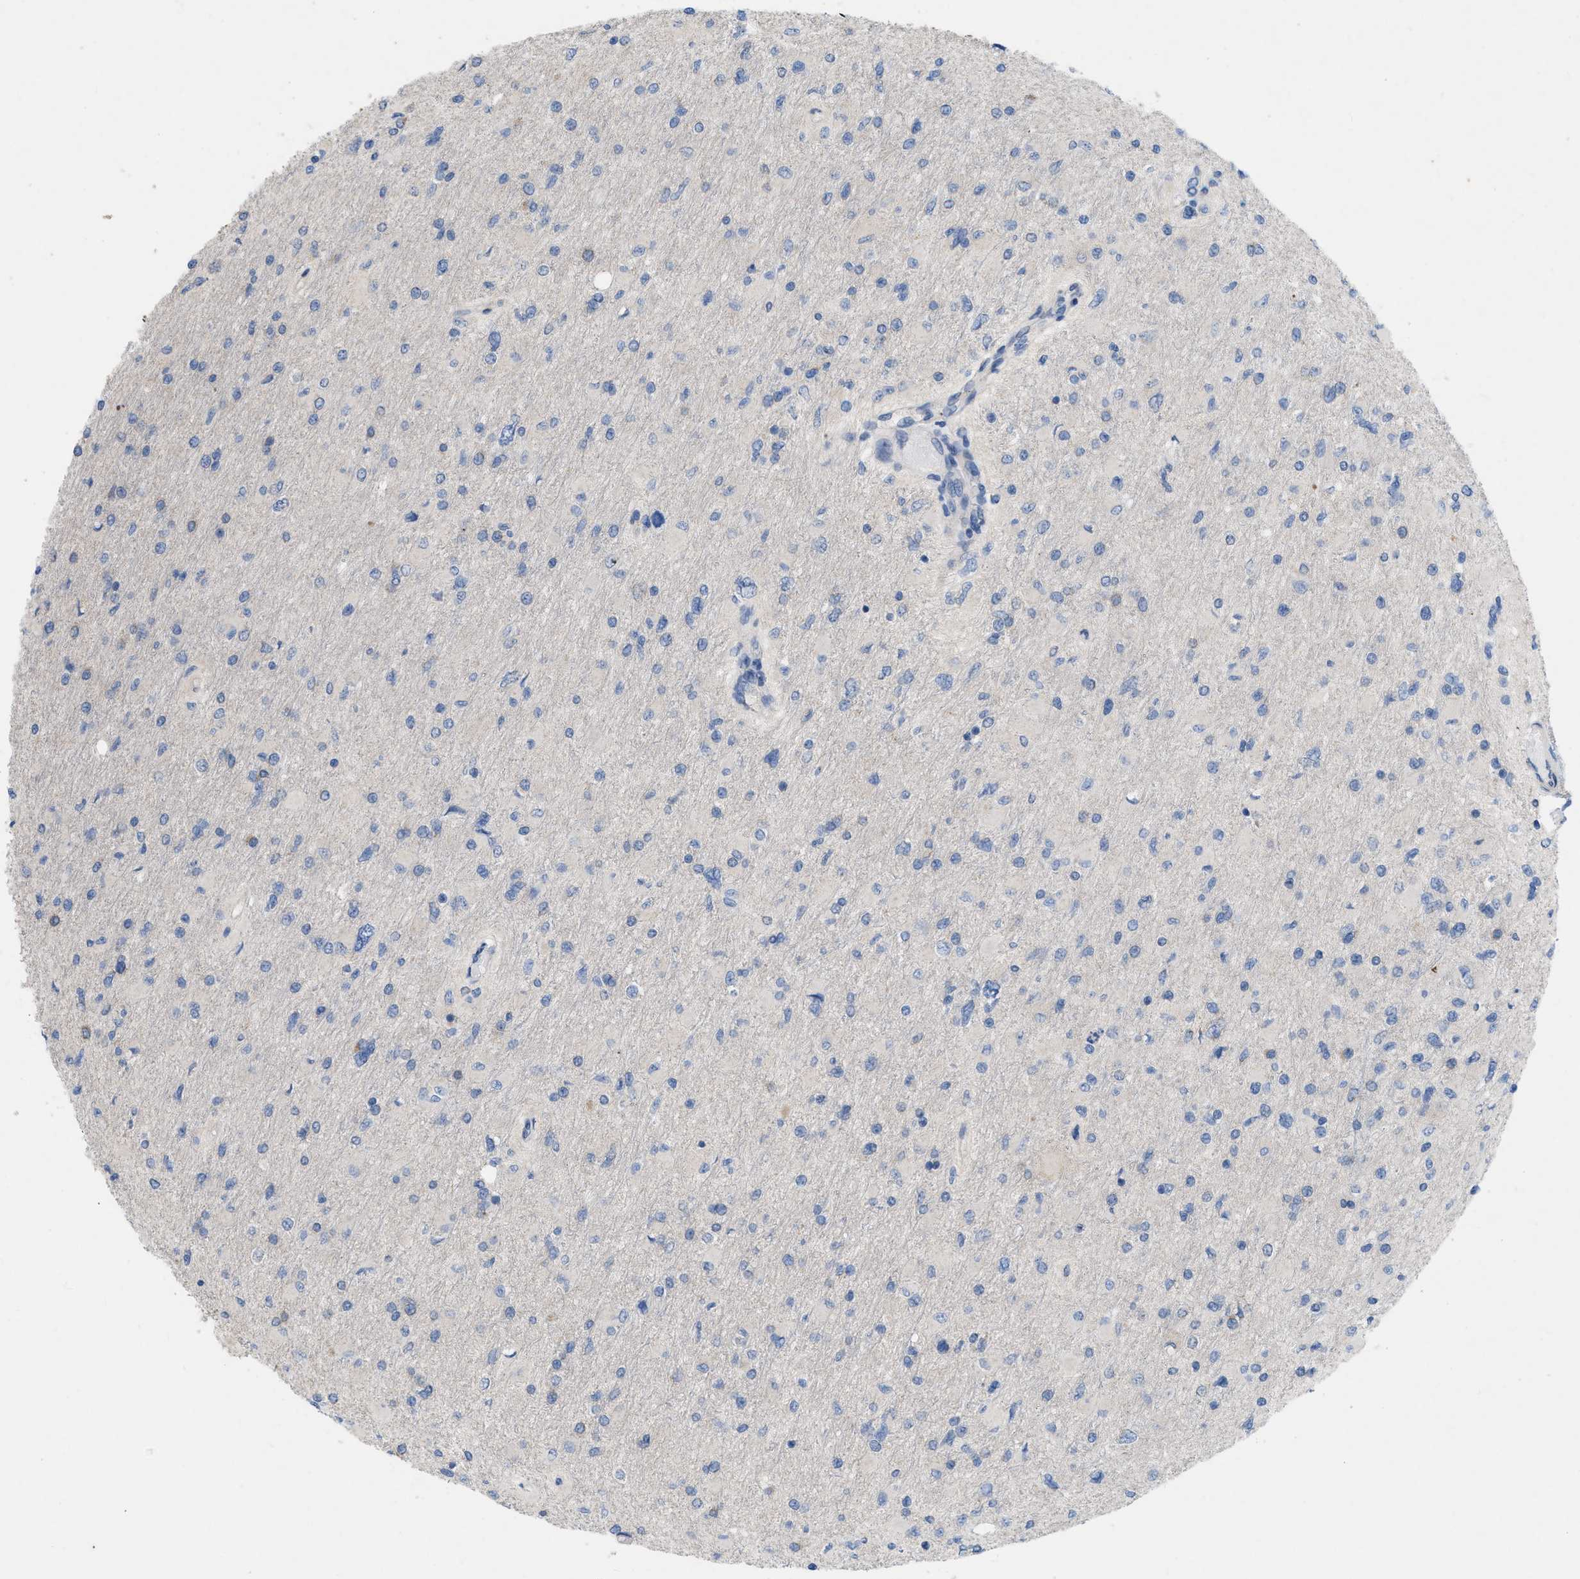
{"staining": {"intensity": "negative", "quantity": "none", "location": "none"}, "tissue": "glioma", "cell_type": "Tumor cells", "image_type": "cancer", "snomed": [{"axis": "morphology", "description": "Glioma, malignant, High grade"}, {"axis": "topography", "description": "Cerebral cortex"}], "caption": "High magnification brightfield microscopy of malignant glioma (high-grade) stained with DAB (3,3'-diaminobenzidine) (brown) and counterstained with hematoxylin (blue): tumor cells show no significant expression.", "gene": "PLPPR5", "patient": {"sex": "female", "age": 36}}